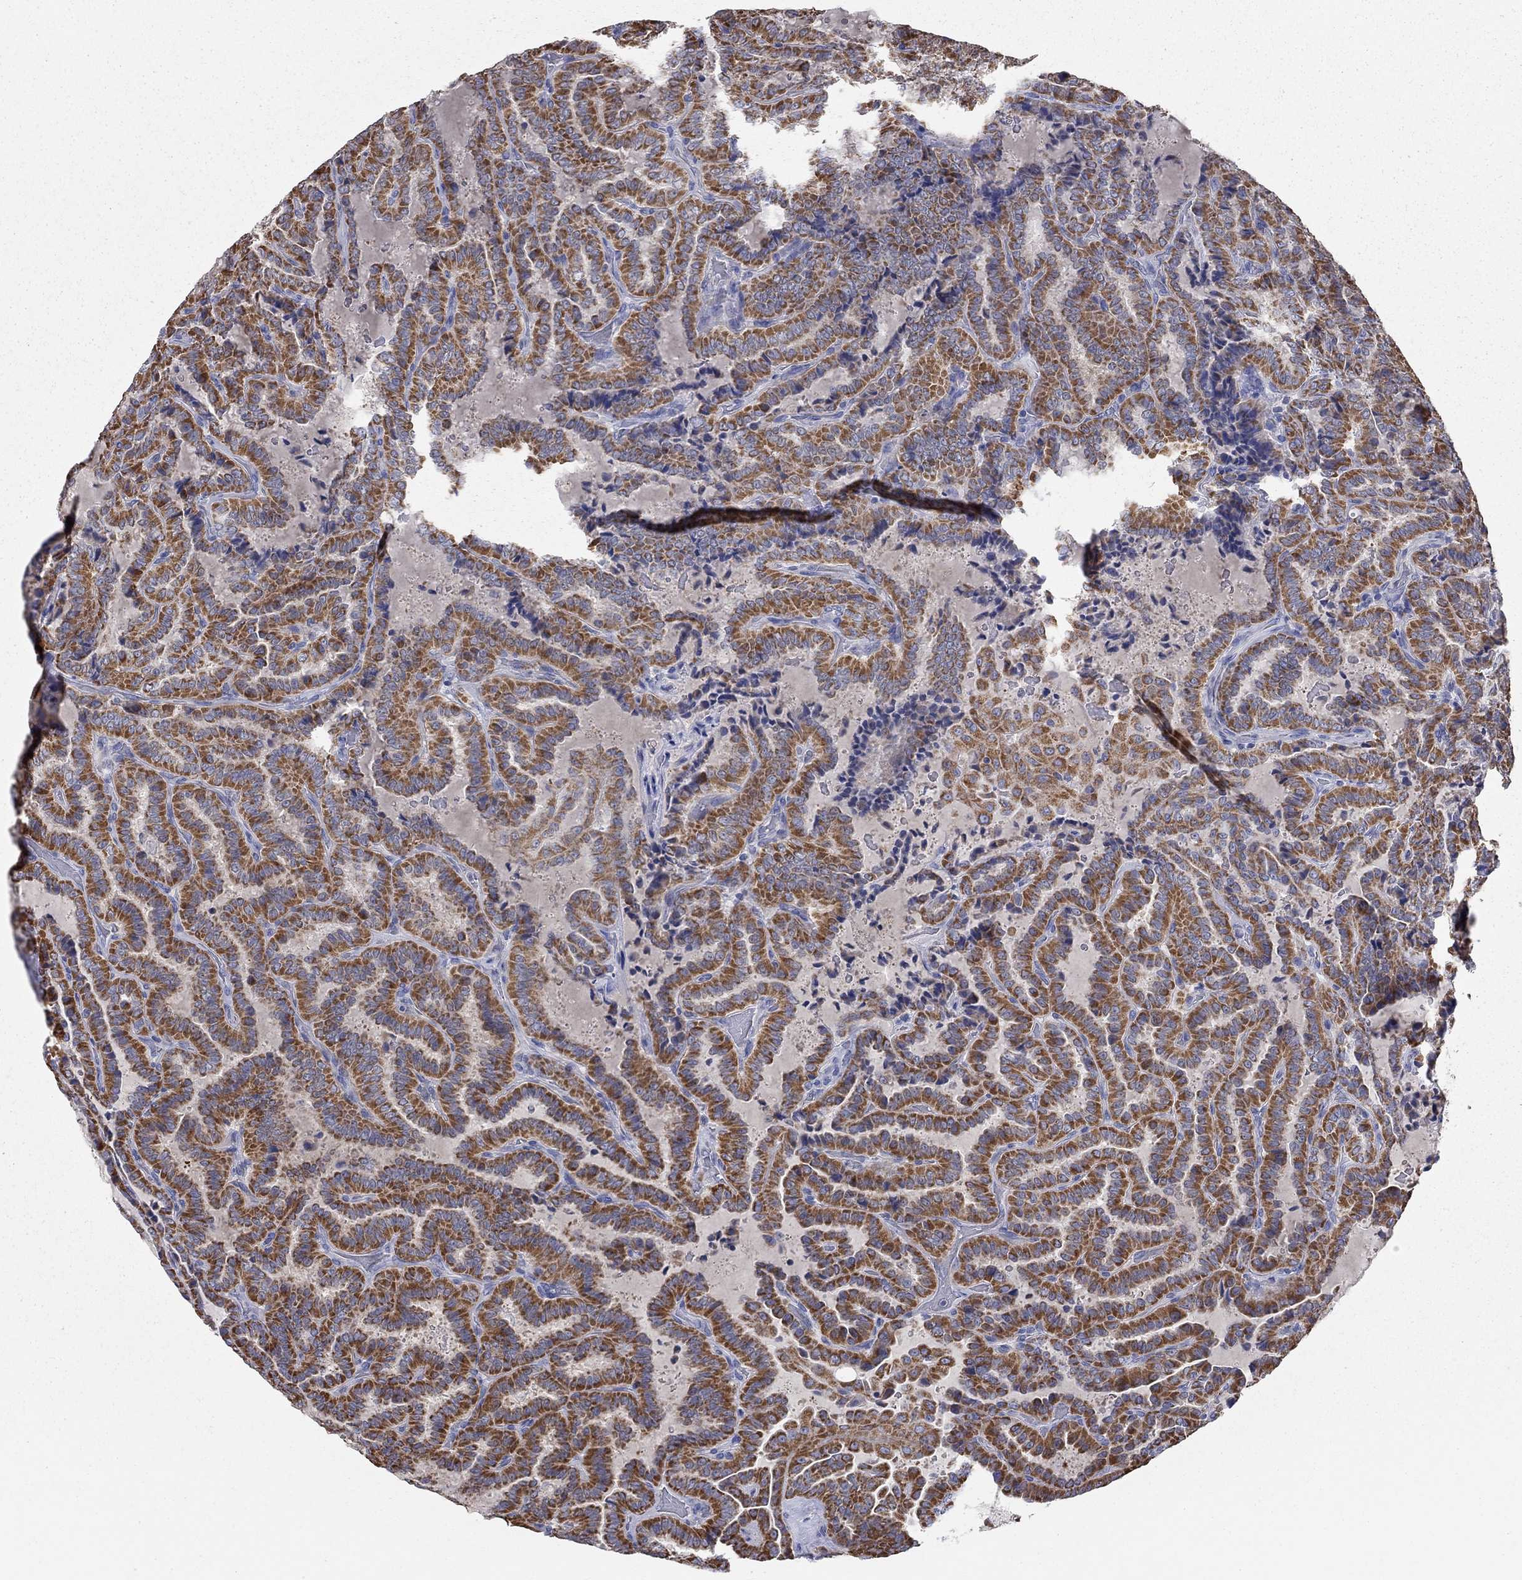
{"staining": {"intensity": "strong", "quantity": ">75%", "location": "cytoplasmic/membranous"}, "tissue": "thyroid cancer", "cell_type": "Tumor cells", "image_type": "cancer", "snomed": [{"axis": "morphology", "description": "Papillary adenocarcinoma, NOS"}, {"axis": "topography", "description": "Thyroid gland"}], "caption": "Immunohistochemistry (IHC) of papillary adenocarcinoma (thyroid) displays high levels of strong cytoplasmic/membranous staining in about >75% of tumor cells.", "gene": "CFAP161", "patient": {"sex": "female", "age": 39}}